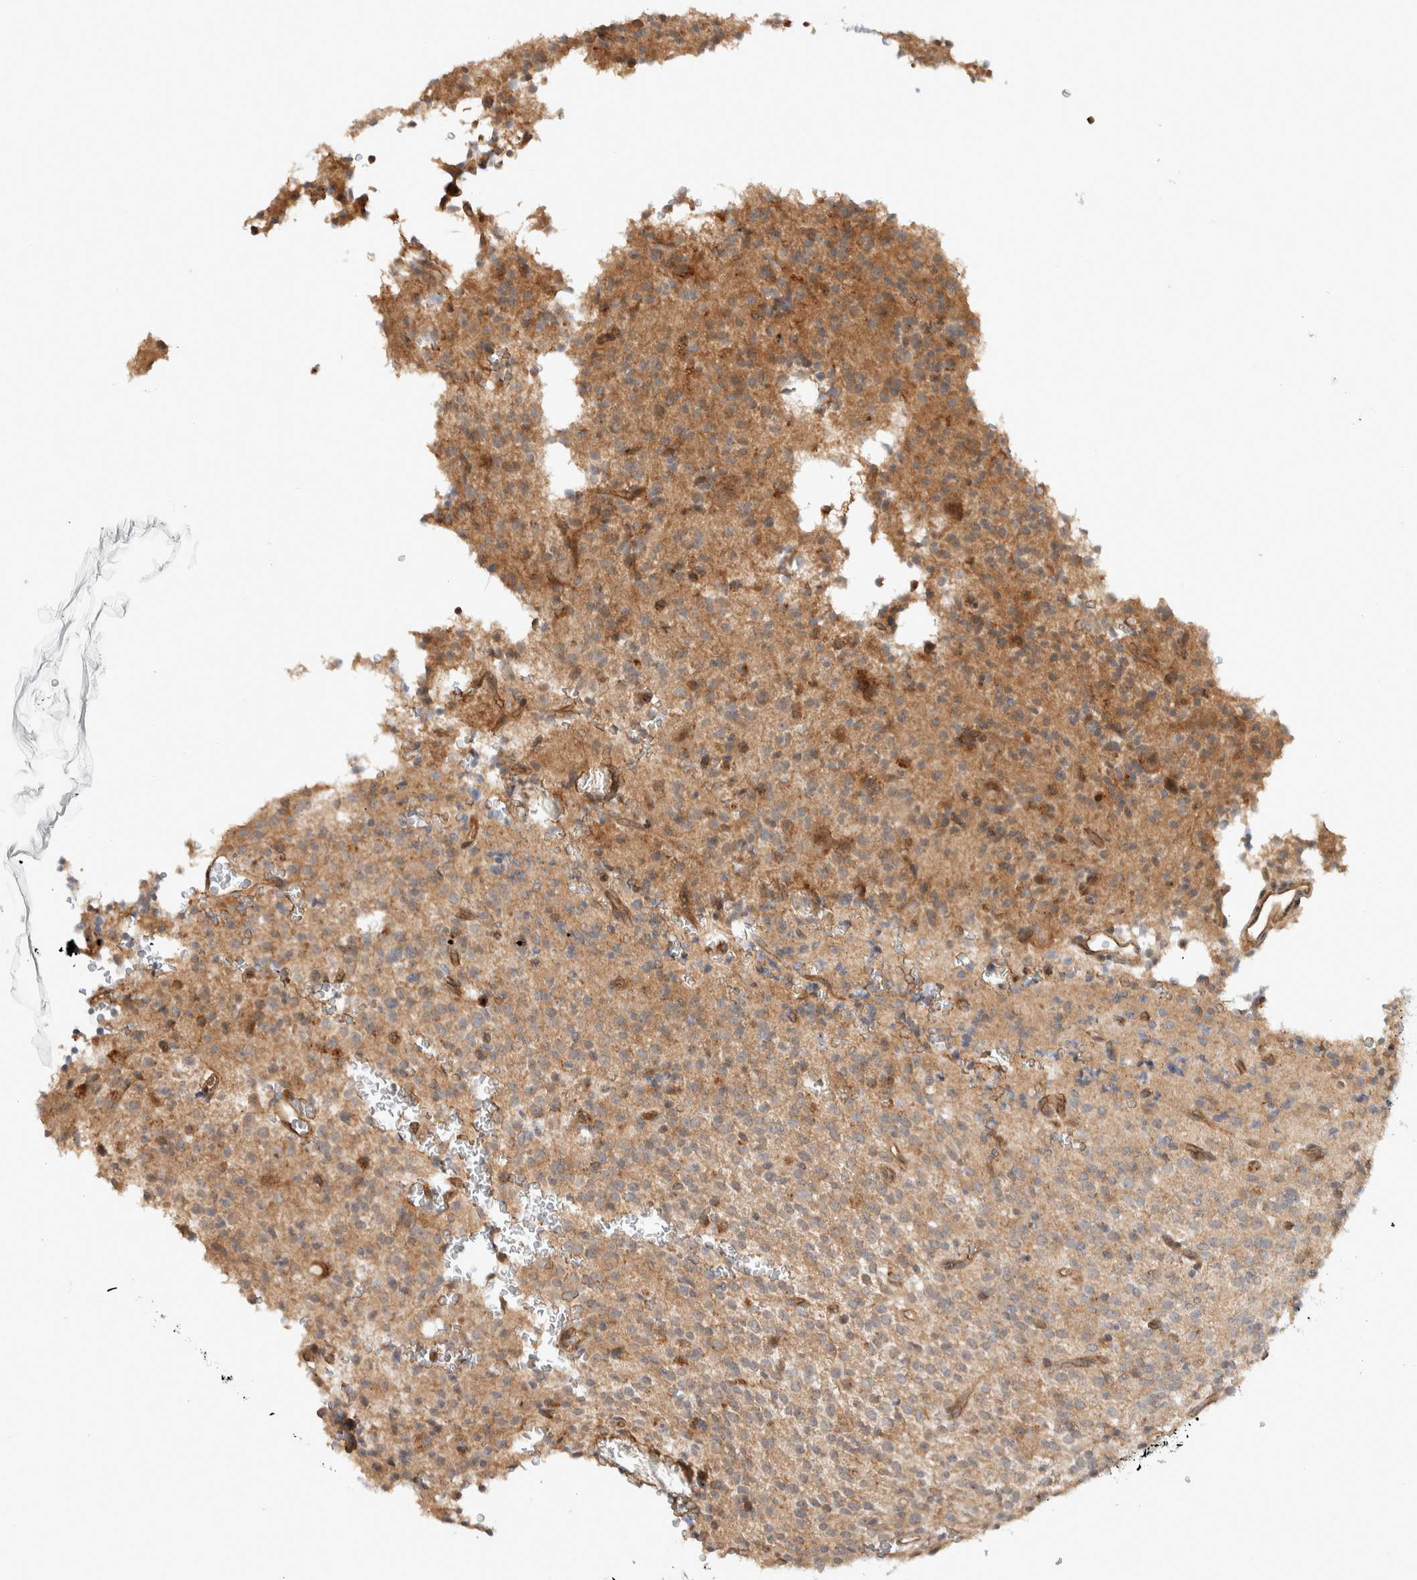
{"staining": {"intensity": "weak", "quantity": "<25%", "location": "cytoplasmic/membranous"}, "tissue": "glioma", "cell_type": "Tumor cells", "image_type": "cancer", "snomed": [{"axis": "morphology", "description": "Glioma, malignant, High grade"}, {"axis": "topography", "description": "Brain"}], "caption": "The immunohistochemistry (IHC) photomicrograph has no significant positivity in tumor cells of high-grade glioma (malignant) tissue.", "gene": "DEPTOR", "patient": {"sex": "male", "age": 34}}